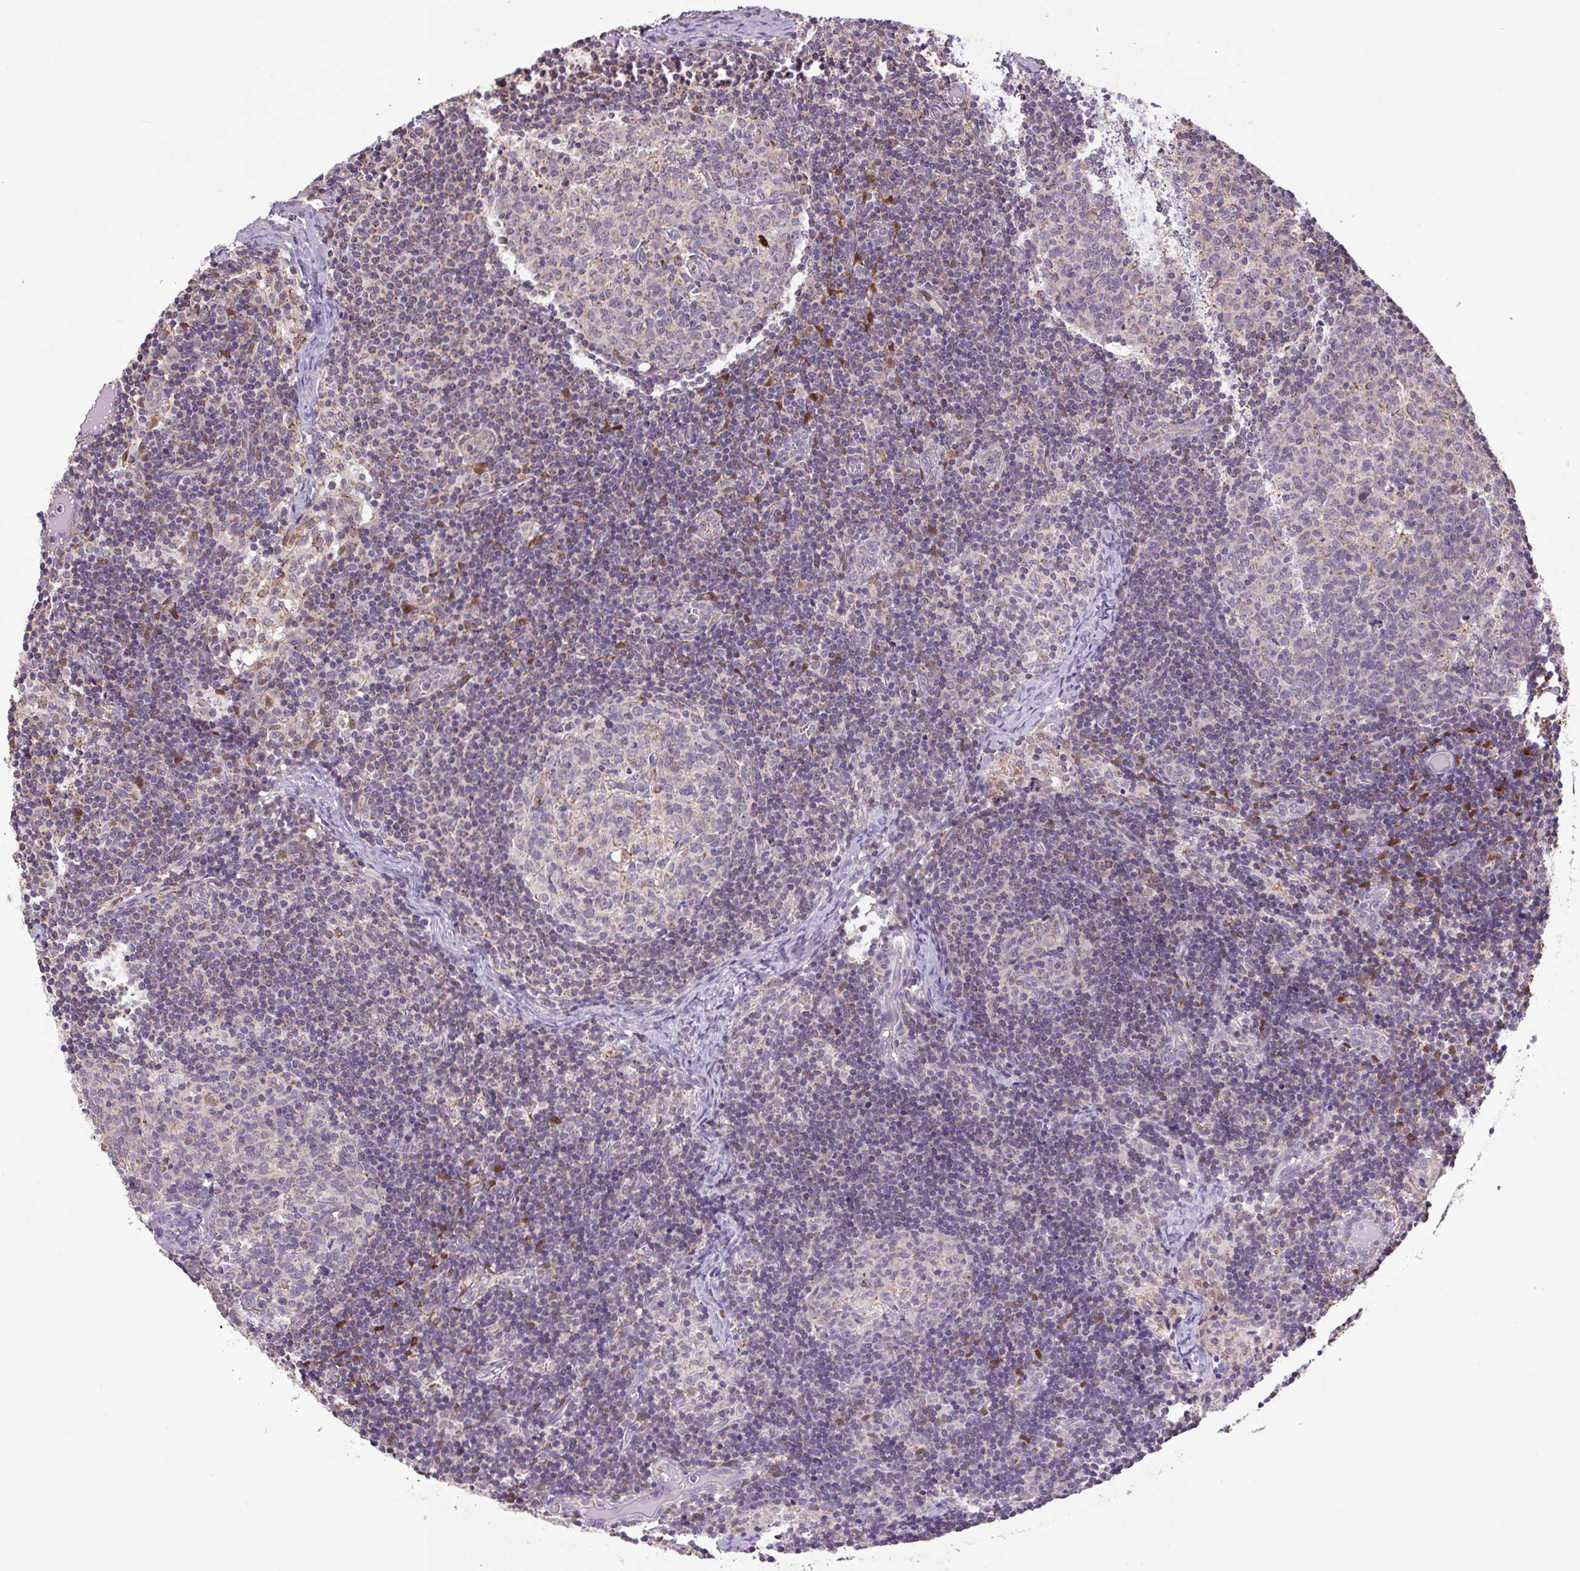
{"staining": {"intensity": "negative", "quantity": "none", "location": "none"}, "tissue": "lymph node", "cell_type": "Germinal center cells", "image_type": "normal", "snomed": [{"axis": "morphology", "description": "Normal tissue, NOS"}, {"axis": "topography", "description": "Lymph node"}], "caption": "Germinal center cells are negative for protein expression in normal human lymph node. The staining was performed using DAB (3,3'-diaminobenzidine) to visualize the protein expression in brown, while the nuclei were stained in blue with hematoxylin (Magnification: 20x).", "gene": "SGF29", "patient": {"sex": "female", "age": 31}}